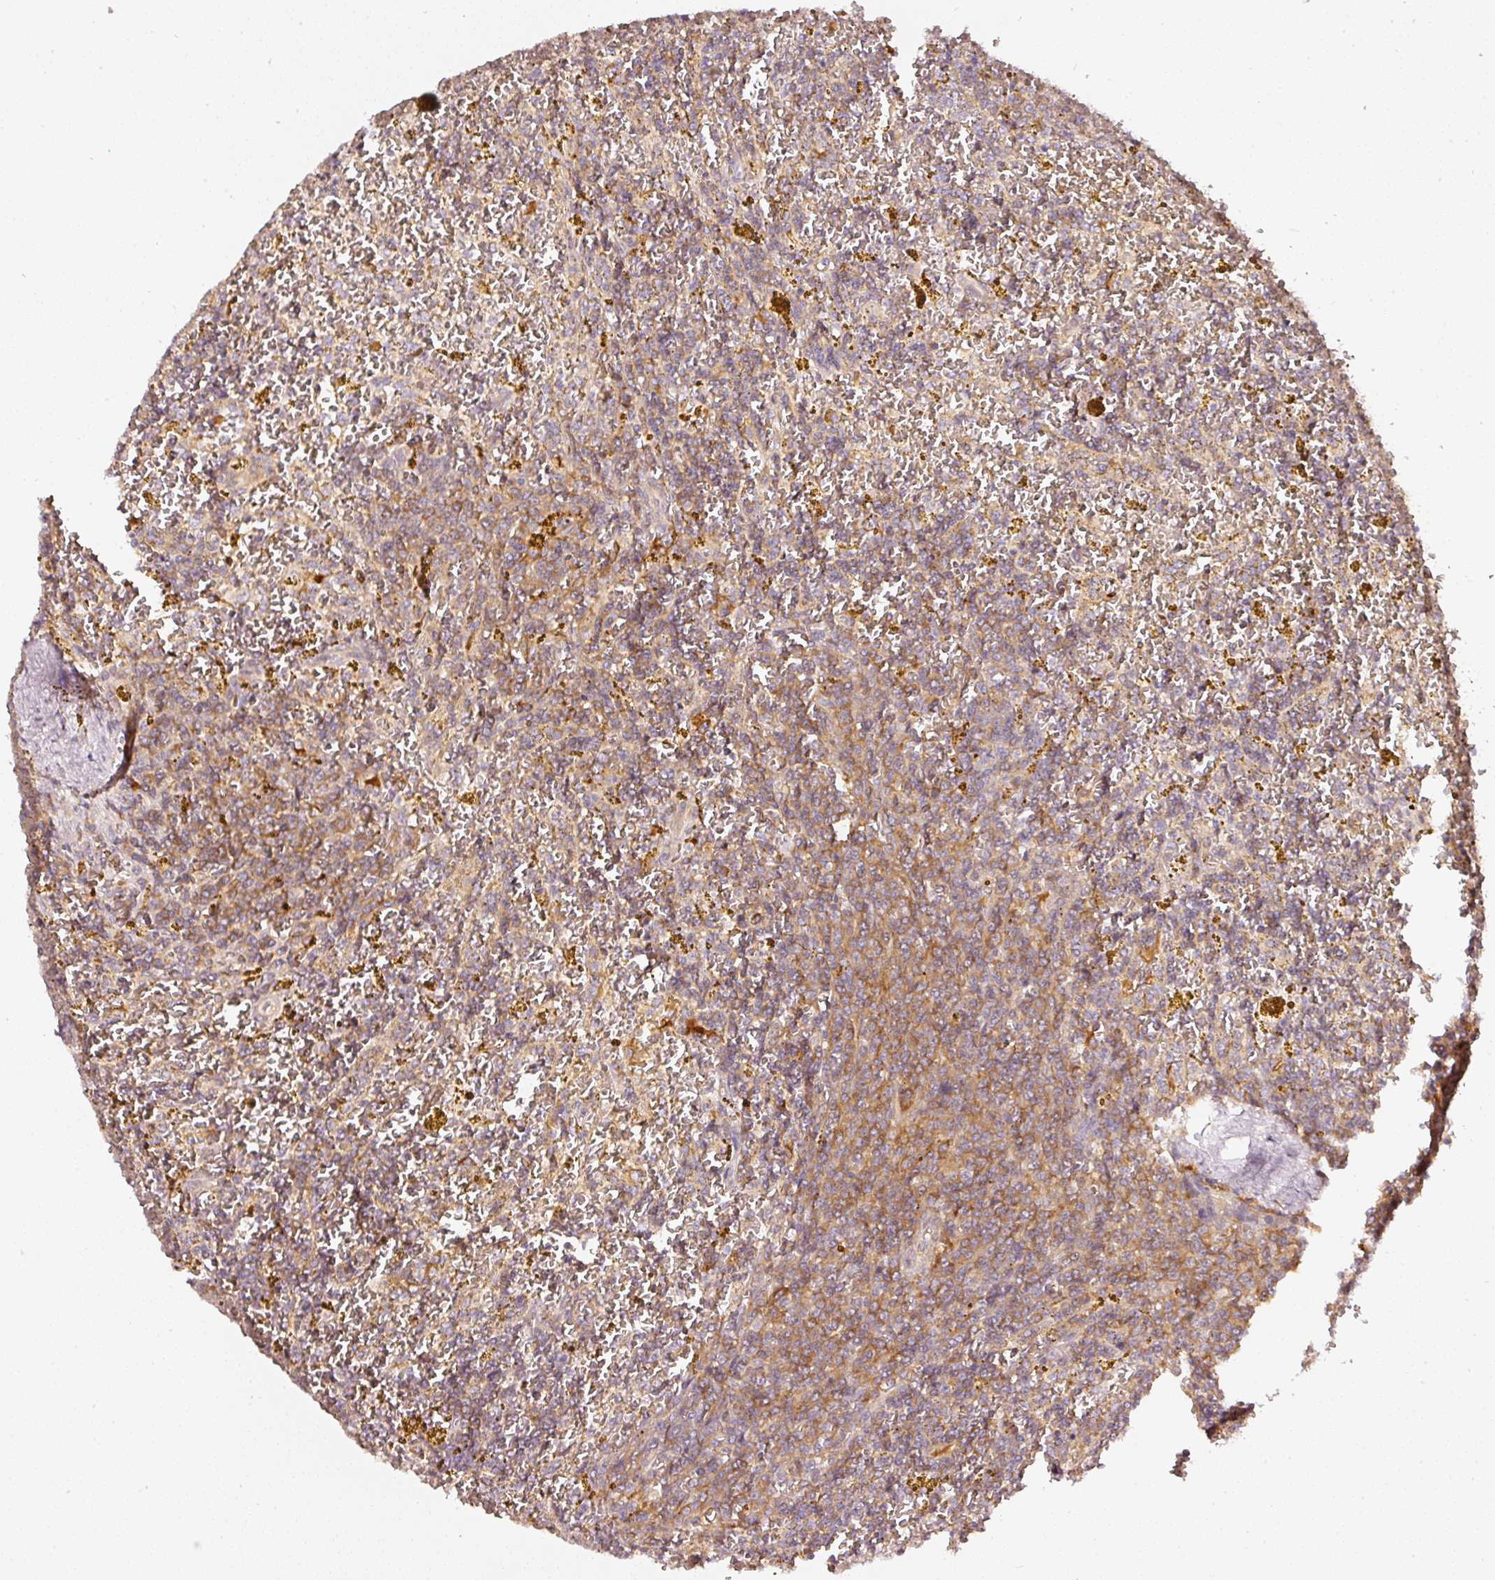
{"staining": {"intensity": "moderate", "quantity": ">75%", "location": "cytoplasmic/membranous"}, "tissue": "lymphoma", "cell_type": "Tumor cells", "image_type": "cancer", "snomed": [{"axis": "morphology", "description": "Malignant lymphoma, non-Hodgkin's type, Low grade"}, {"axis": "topography", "description": "Spleen"}, {"axis": "topography", "description": "Lymph node"}], "caption": "Tumor cells demonstrate medium levels of moderate cytoplasmic/membranous expression in about >75% of cells in human malignant lymphoma, non-Hodgkin's type (low-grade).", "gene": "ASMTL", "patient": {"sex": "female", "age": 66}}